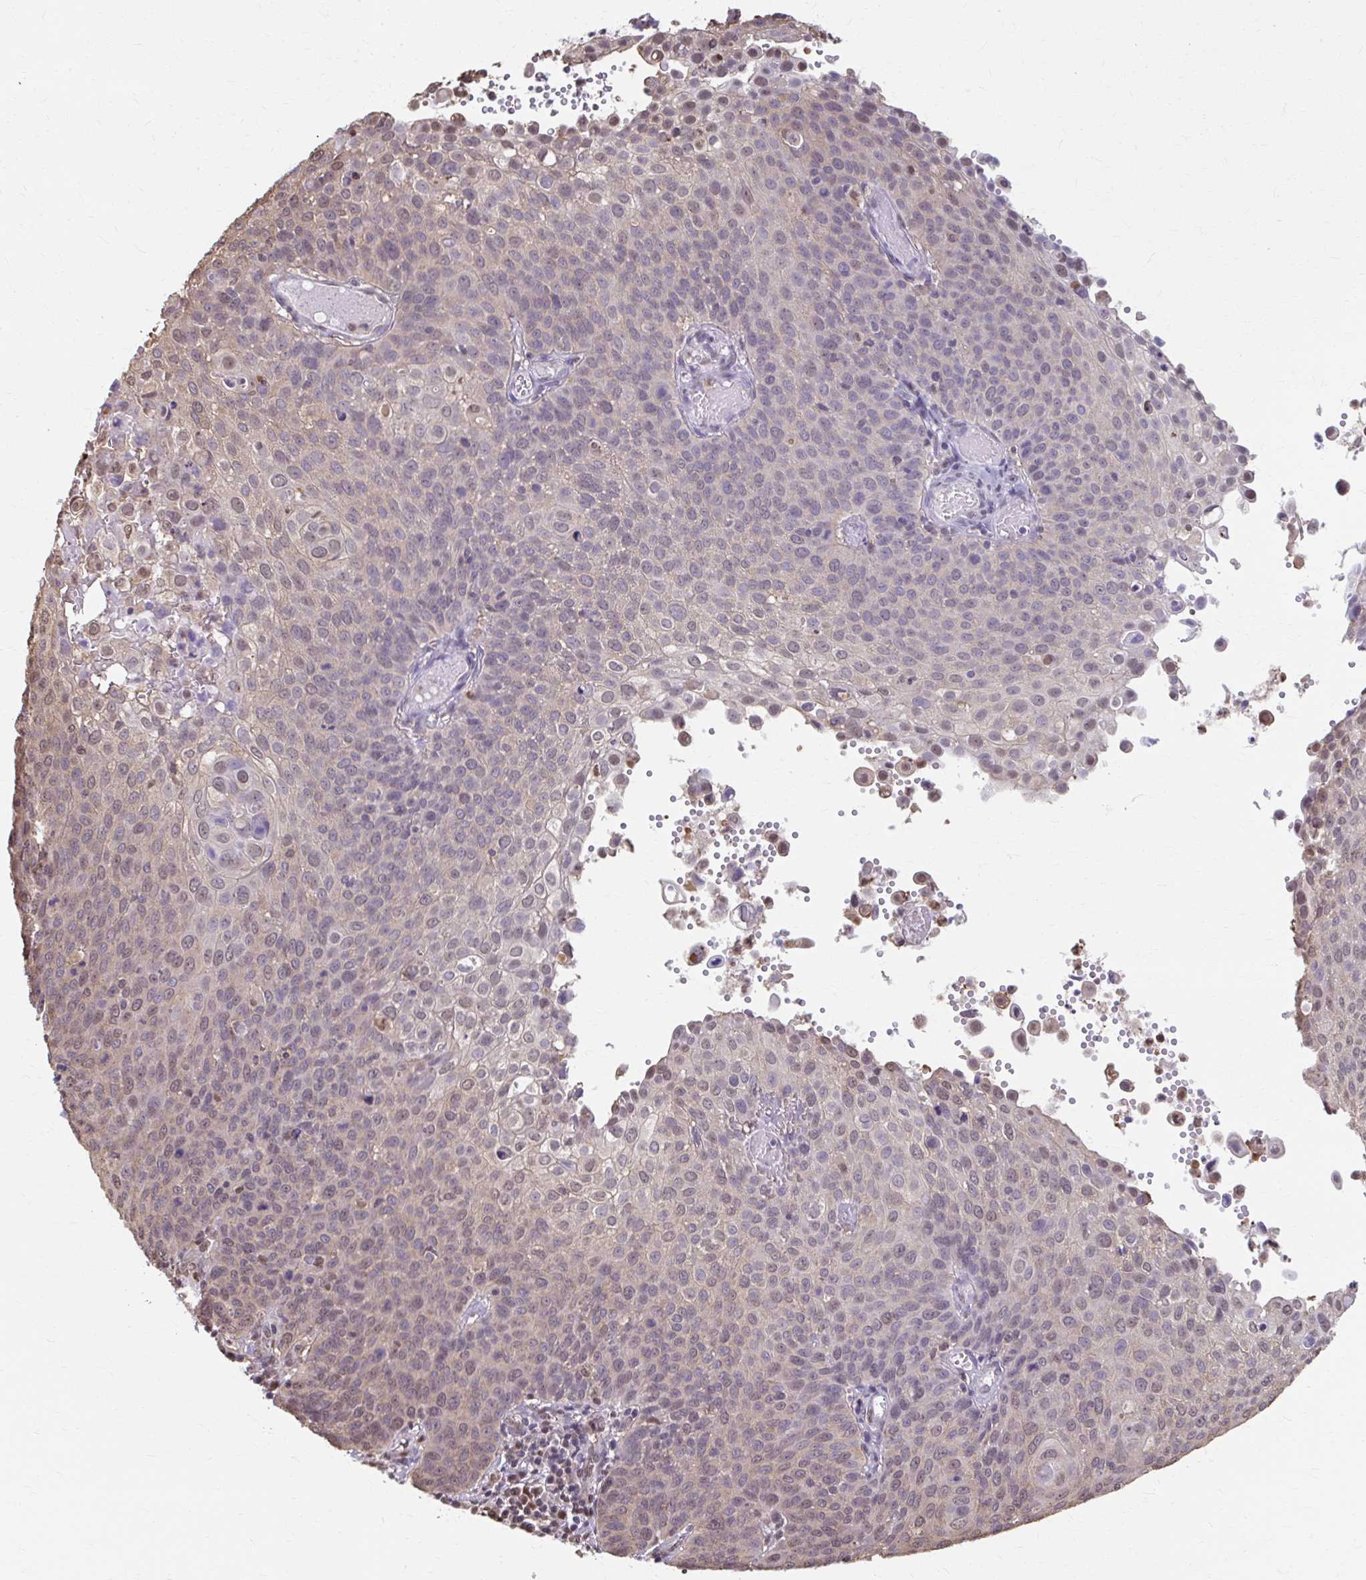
{"staining": {"intensity": "weak", "quantity": "<25%", "location": "nuclear"}, "tissue": "cervical cancer", "cell_type": "Tumor cells", "image_type": "cancer", "snomed": [{"axis": "morphology", "description": "Squamous cell carcinoma, NOS"}, {"axis": "topography", "description": "Cervix"}], "caption": "Micrograph shows no protein positivity in tumor cells of cervical squamous cell carcinoma tissue. The staining is performed using DAB (3,3'-diaminobenzidine) brown chromogen with nuclei counter-stained in using hematoxylin.", "gene": "ING4", "patient": {"sex": "female", "age": 65}}